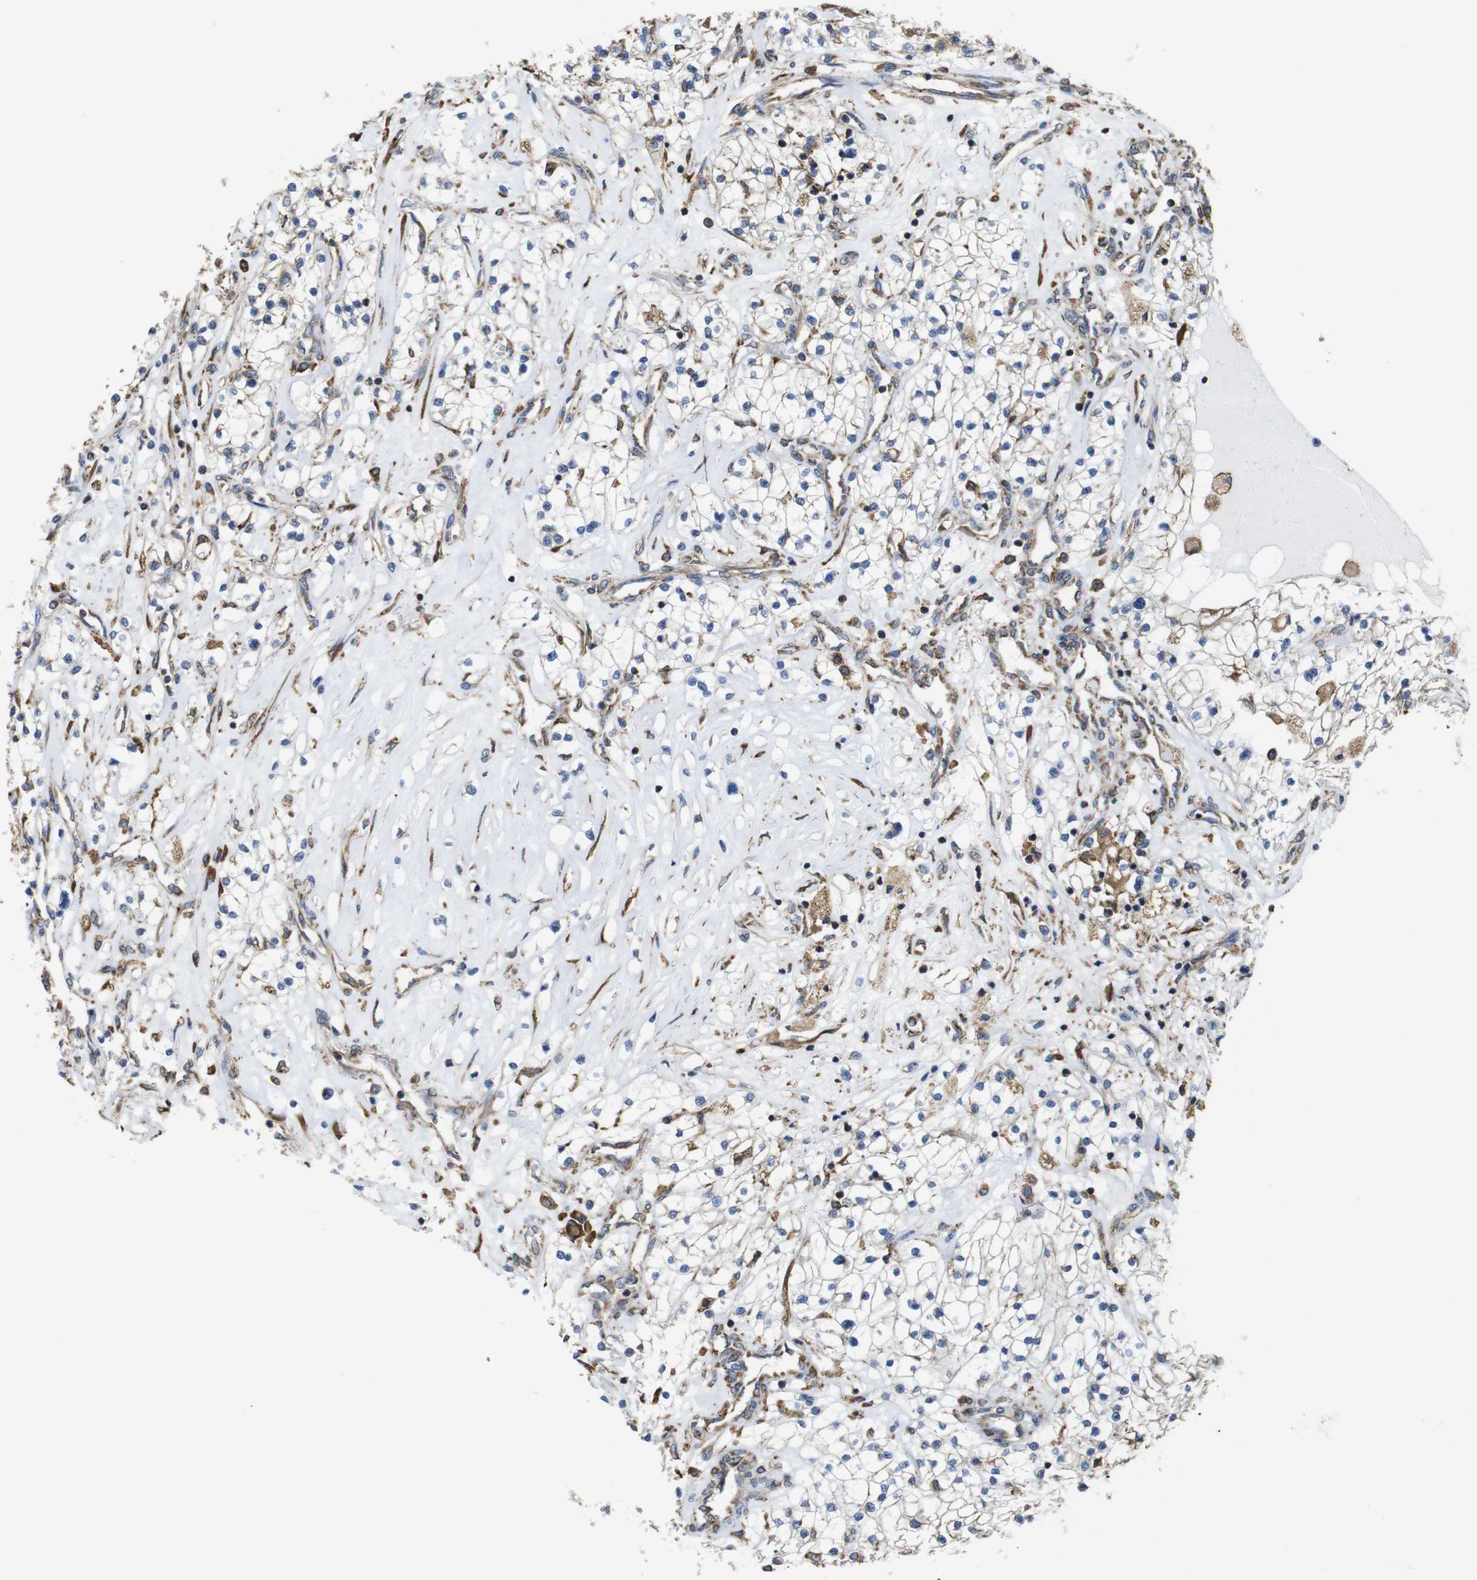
{"staining": {"intensity": "moderate", "quantity": "25%-75%", "location": "cytoplasmic/membranous"}, "tissue": "renal cancer", "cell_type": "Tumor cells", "image_type": "cancer", "snomed": [{"axis": "morphology", "description": "Adenocarcinoma, NOS"}, {"axis": "topography", "description": "Kidney"}], "caption": "IHC photomicrograph of neoplastic tissue: renal cancer stained using IHC demonstrates medium levels of moderate protein expression localized specifically in the cytoplasmic/membranous of tumor cells, appearing as a cytoplasmic/membranous brown color.", "gene": "PPIB", "patient": {"sex": "male", "age": 68}}